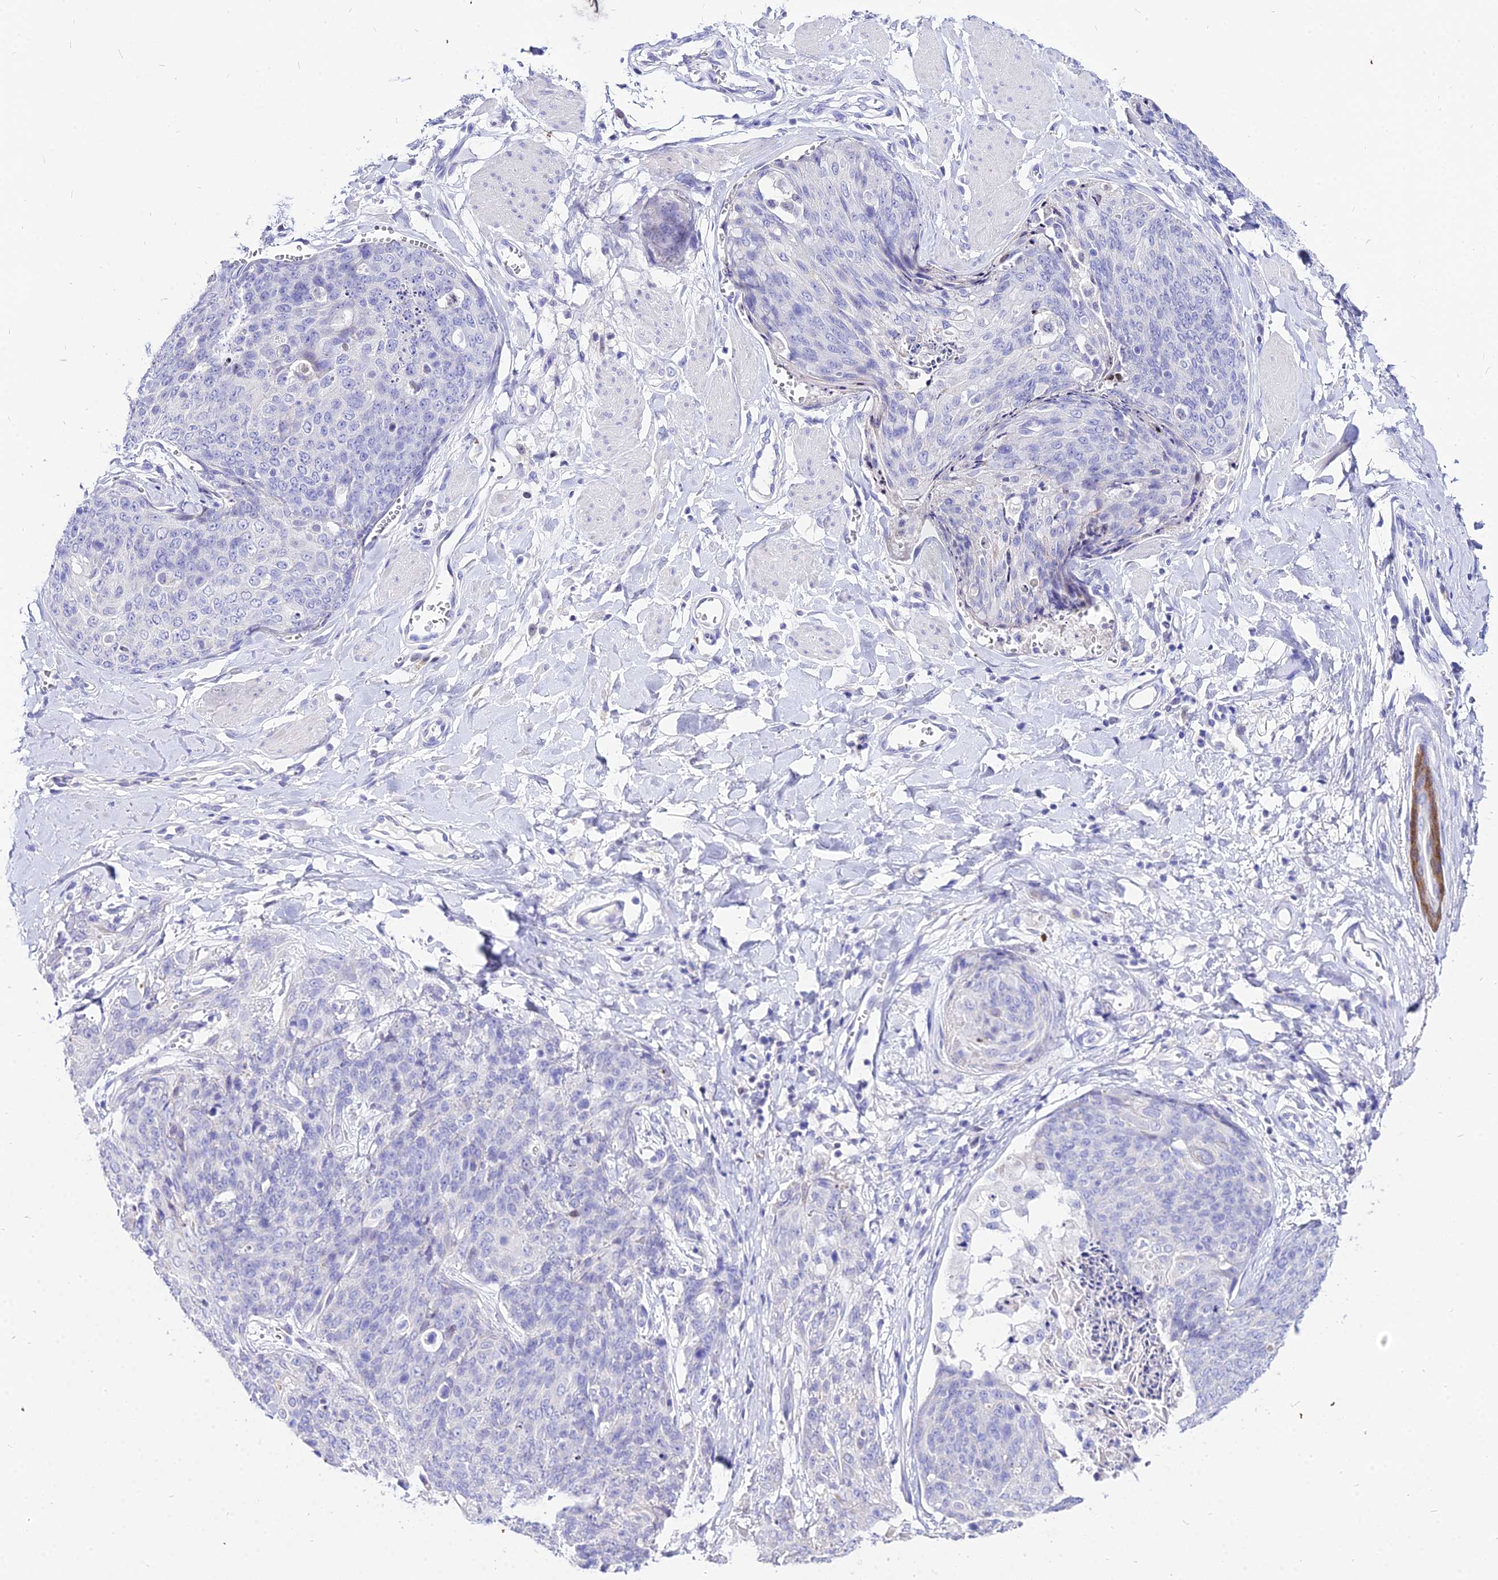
{"staining": {"intensity": "negative", "quantity": "none", "location": "none"}, "tissue": "skin cancer", "cell_type": "Tumor cells", "image_type": "cancer", "snomed": [{"axis": "morphology", "description": "Squamous cell carcinoma, NOS"}, {"axis": "topography", "description": "Skin"}, {"axis": "topography", "description": "Vulva"}], "caption": "Protein analysis of skin cancer (squamous cell carcinoma) reveals no significant expression in tumor cells.", "gene": "CARD18", "patient": {"sex": "female", "age": 85}}